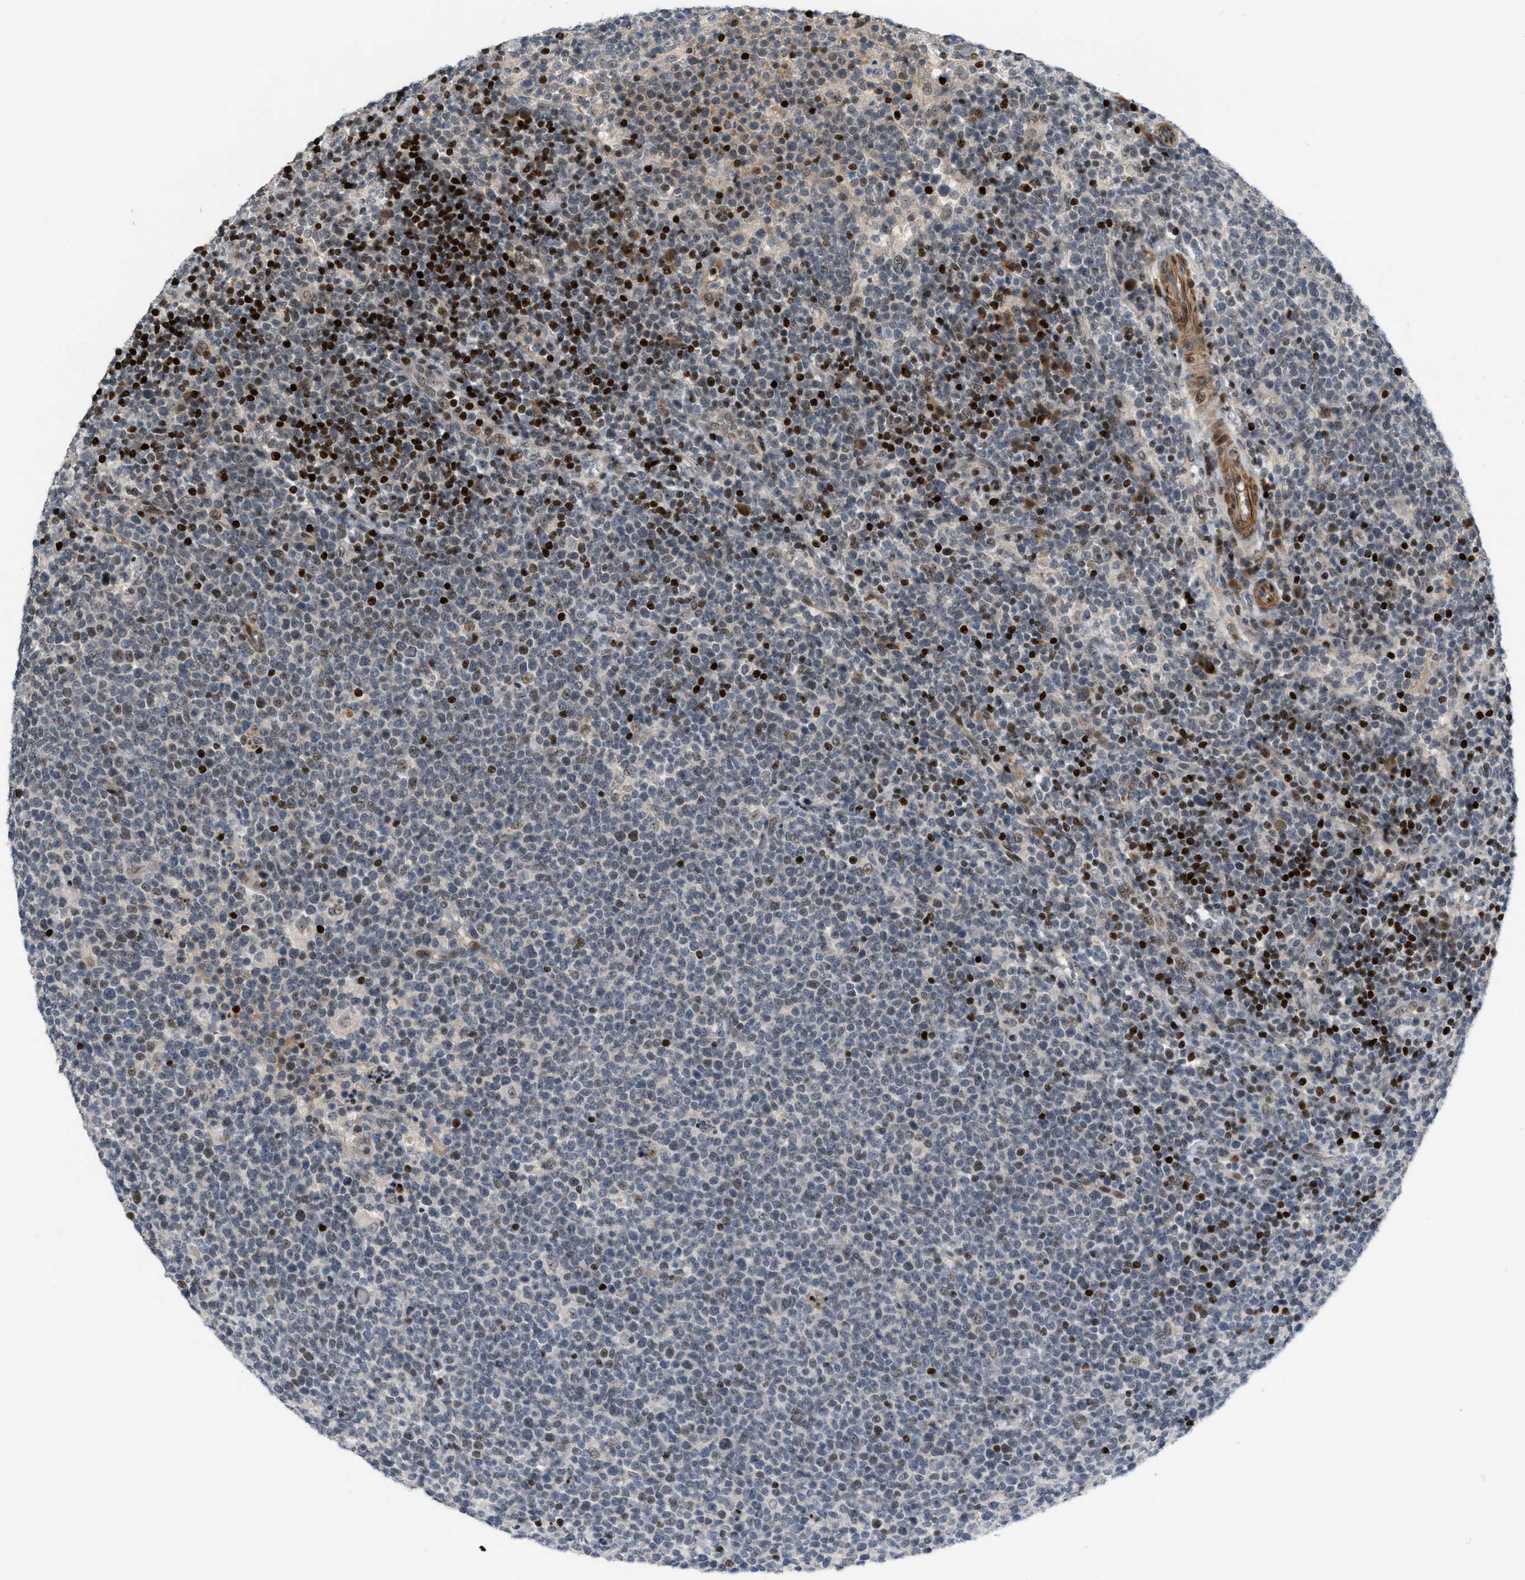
{"staining": {"intensity": "negative", "quantity": "none", "location": "none"}, "tissue": "lymphoma", "cell_type": "Tumor cells", "image_type": "cancer", "snomed": [{"axis": "morphology", "description": "Malignant lymphoma, non-Hodgkin's type, High grade"}, {"axis": "topography", "description": "Lymph node"}], "caption": "Protein analysis of high-grade malignant lymphoma, non-Hodgkin's type displays no significant expression in tumor cells. The staining is performed using DAB (3,3'-diaminobenzidine) brown chromogen with nuclei counter-stained in using hematoxylin.", "gene": "ZNF276", "patient": {"sex": "male", "age": 61}}